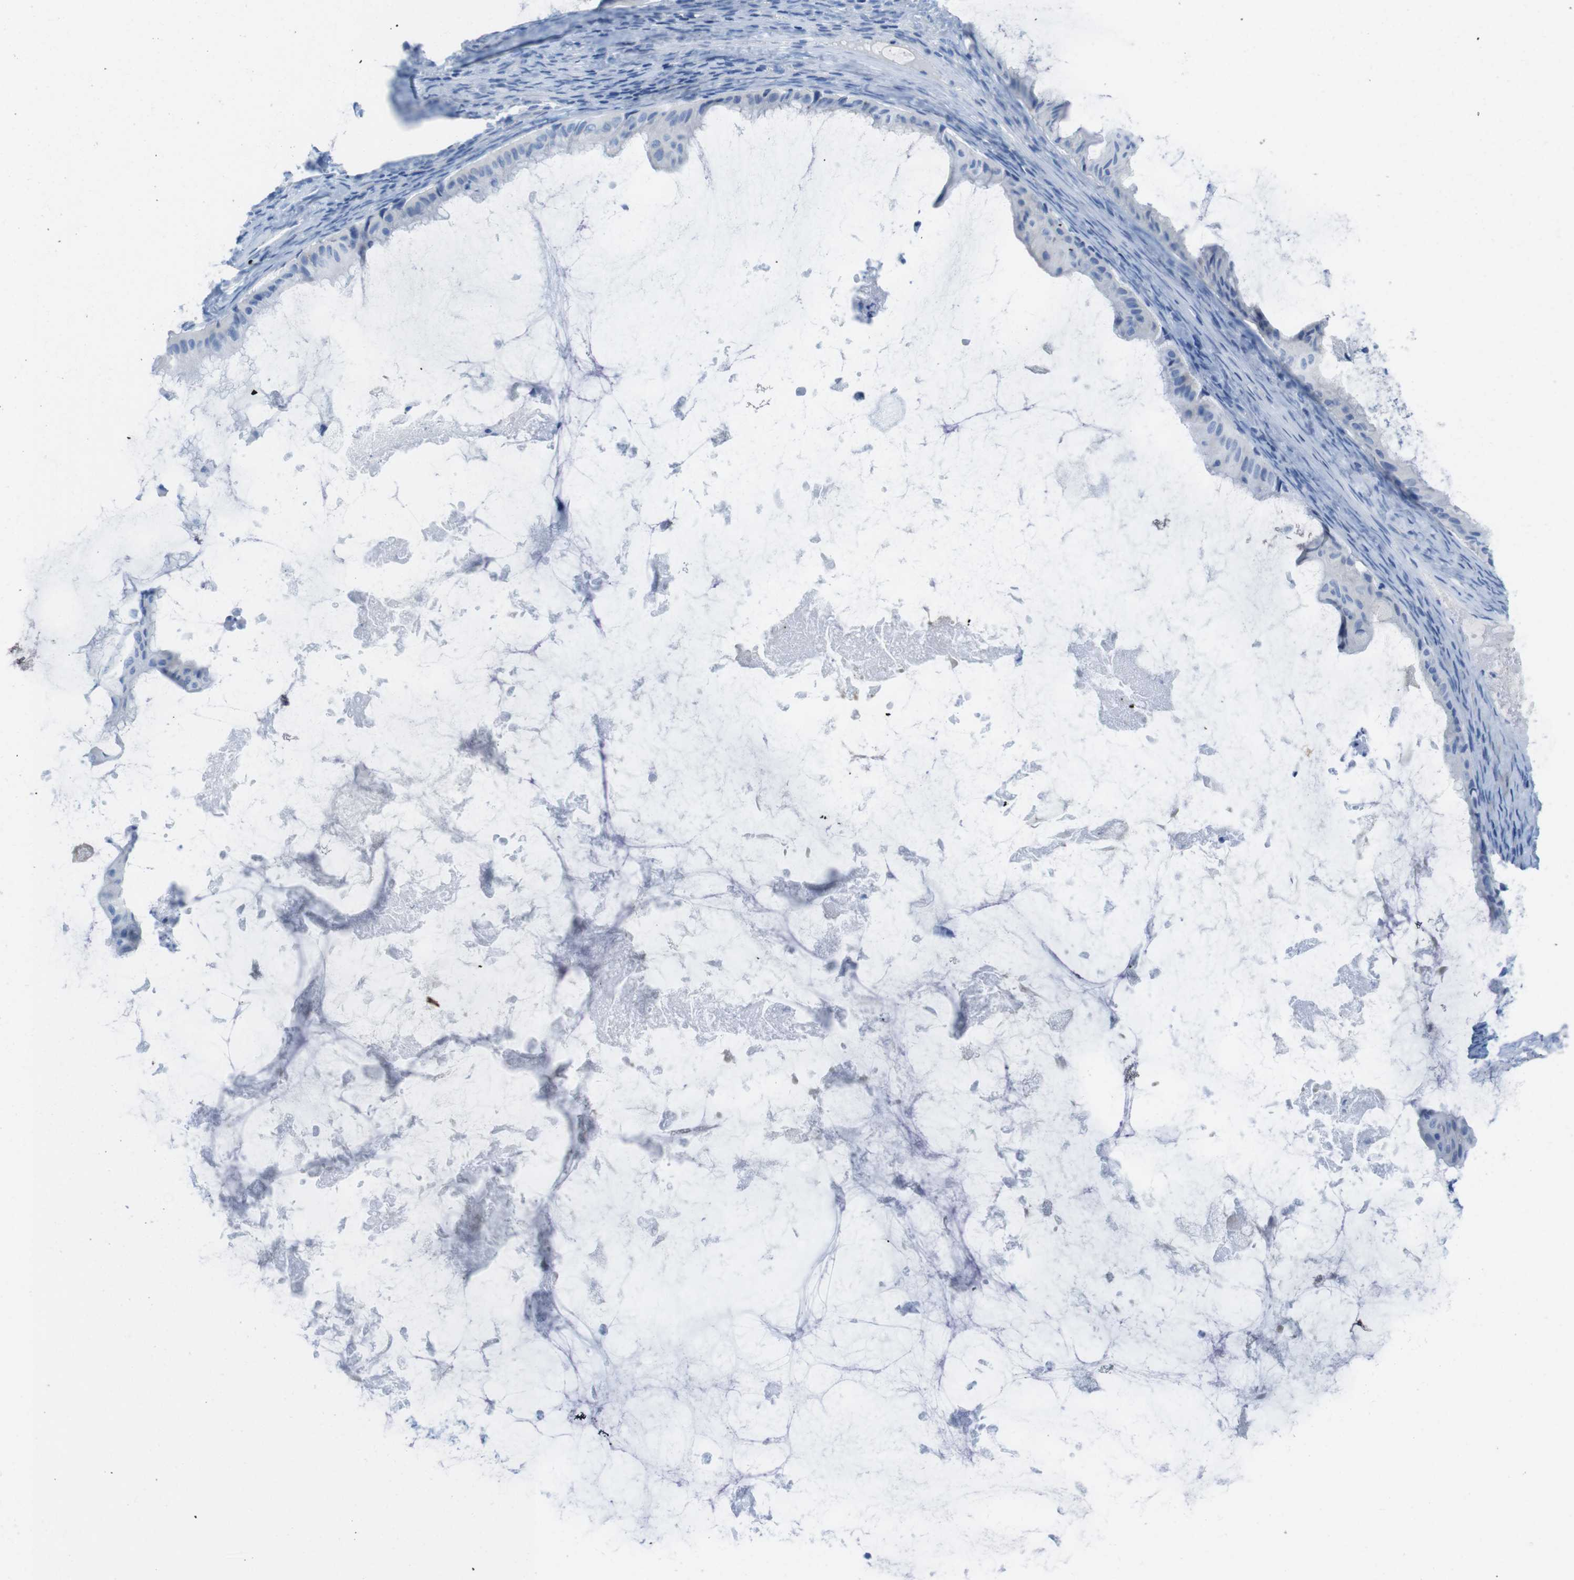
{"staining": {"intensity": "negative", "quantity": "none", "location": "none"}, "tissue": "ovarian cancer", "cell_type": "Tumor cells", "image_type": "cancer", "snomed": [{"axis": "morphology", "description": "Cystadenocarcinoma, mucinous, NOS"}, {"axis": "topography", "description": "Ovary"}], "caption": "Immunohistochemistry histopathology image of neoplastic tissue: ovarian mucinous cystadenocarcinoma stained with DAB (3,3'-diaminobenzidine) displays no significant protein positivity in tumor cells.", "gene": "LAG3", "patient": {"sex": "female", "age": 61}}